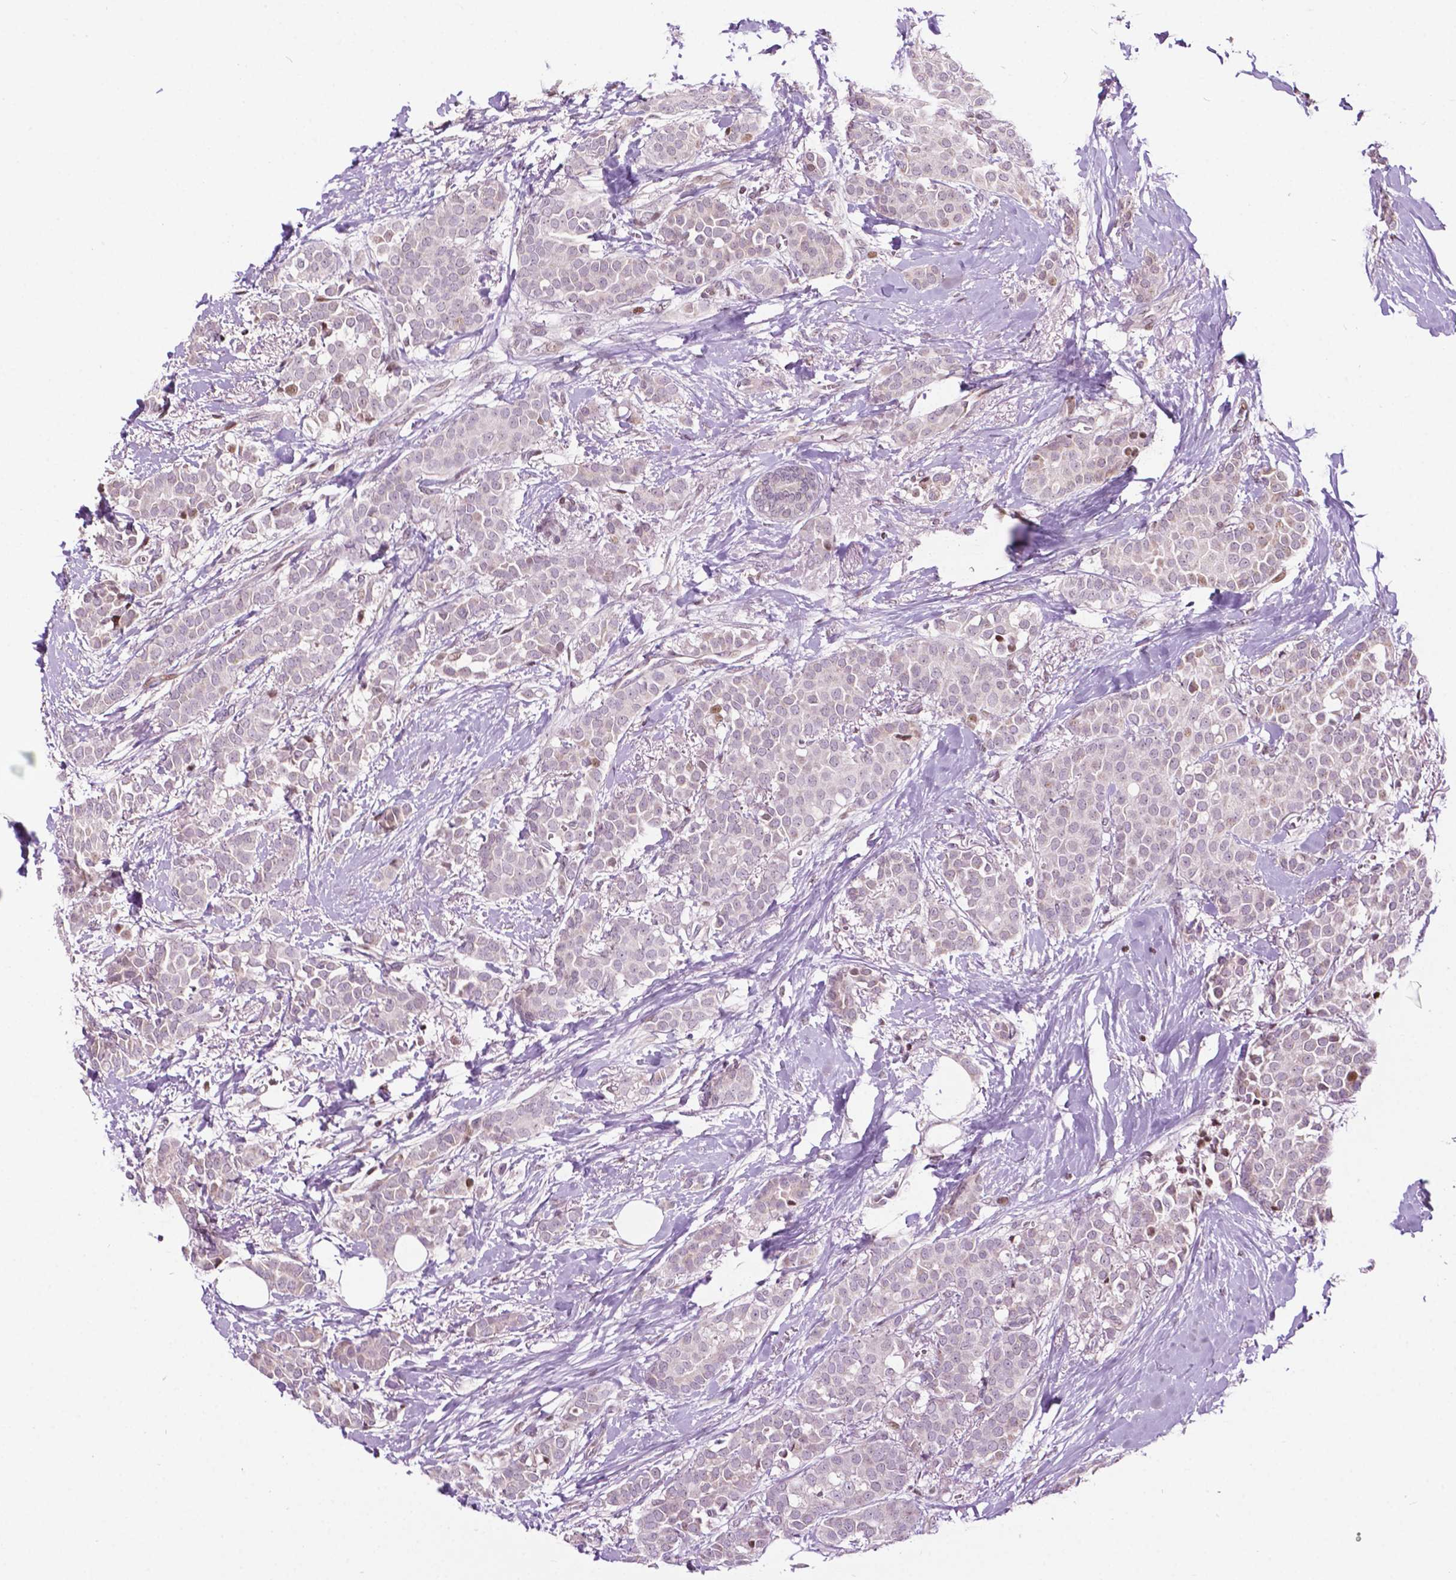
{"staining": {"intensity": "negative", "quantity": "none", "location": "none"}, "tissue": "breast cancer", "cell_type": "Tumor cells", "image_type": "cancer", "snomed": [{"axis": "morphology", "description": "Duct carcinoma"}, {"axis": "topography", "description": "Breast"}], "caption": "IHC image of neoplastic tissue: human breast infiltrating ductal carcinoma stained with DAB shows no significant protein expression in tumor cells.", "gene": "PTPN18", "patient": {"sex": "female", "age": 79}}